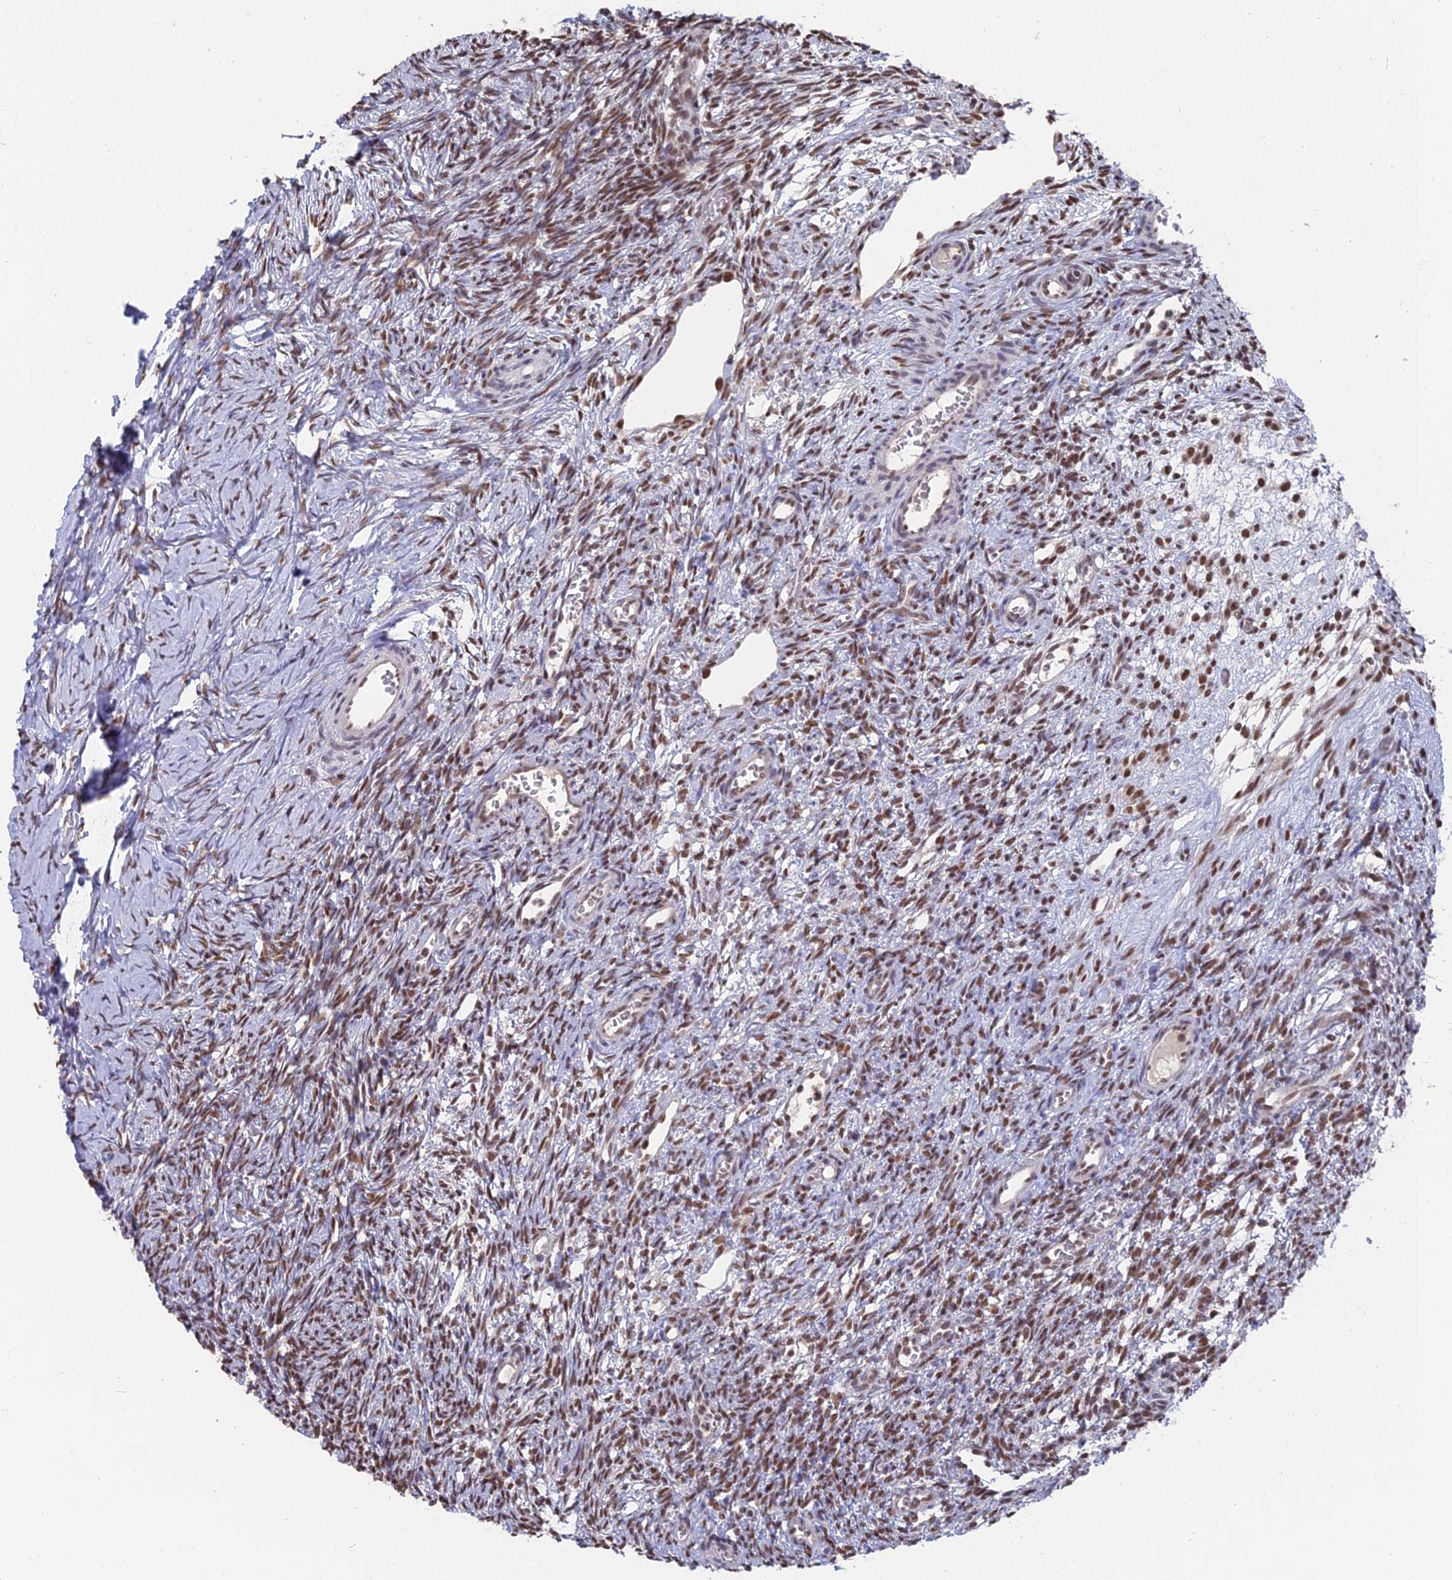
{"staining": {"intensity": "moderate", "quantity": ">75%", "location": "nuclear"}, "tissue": "ovary", "cell_type": "Ovarian stroma cells", "image_type": "normal", "snomed": [{"axis": "morphology", "description": "Normal tissue, NOS"}, {"axis": "topography", "description": "Ovary"}], "caption": "Normal ovary exhibits moderate nuclear staining in approximately >75% of ovarian stroma cells.", "gene": "NR1H3", "patient": {"sex": "female", "age": 39}}